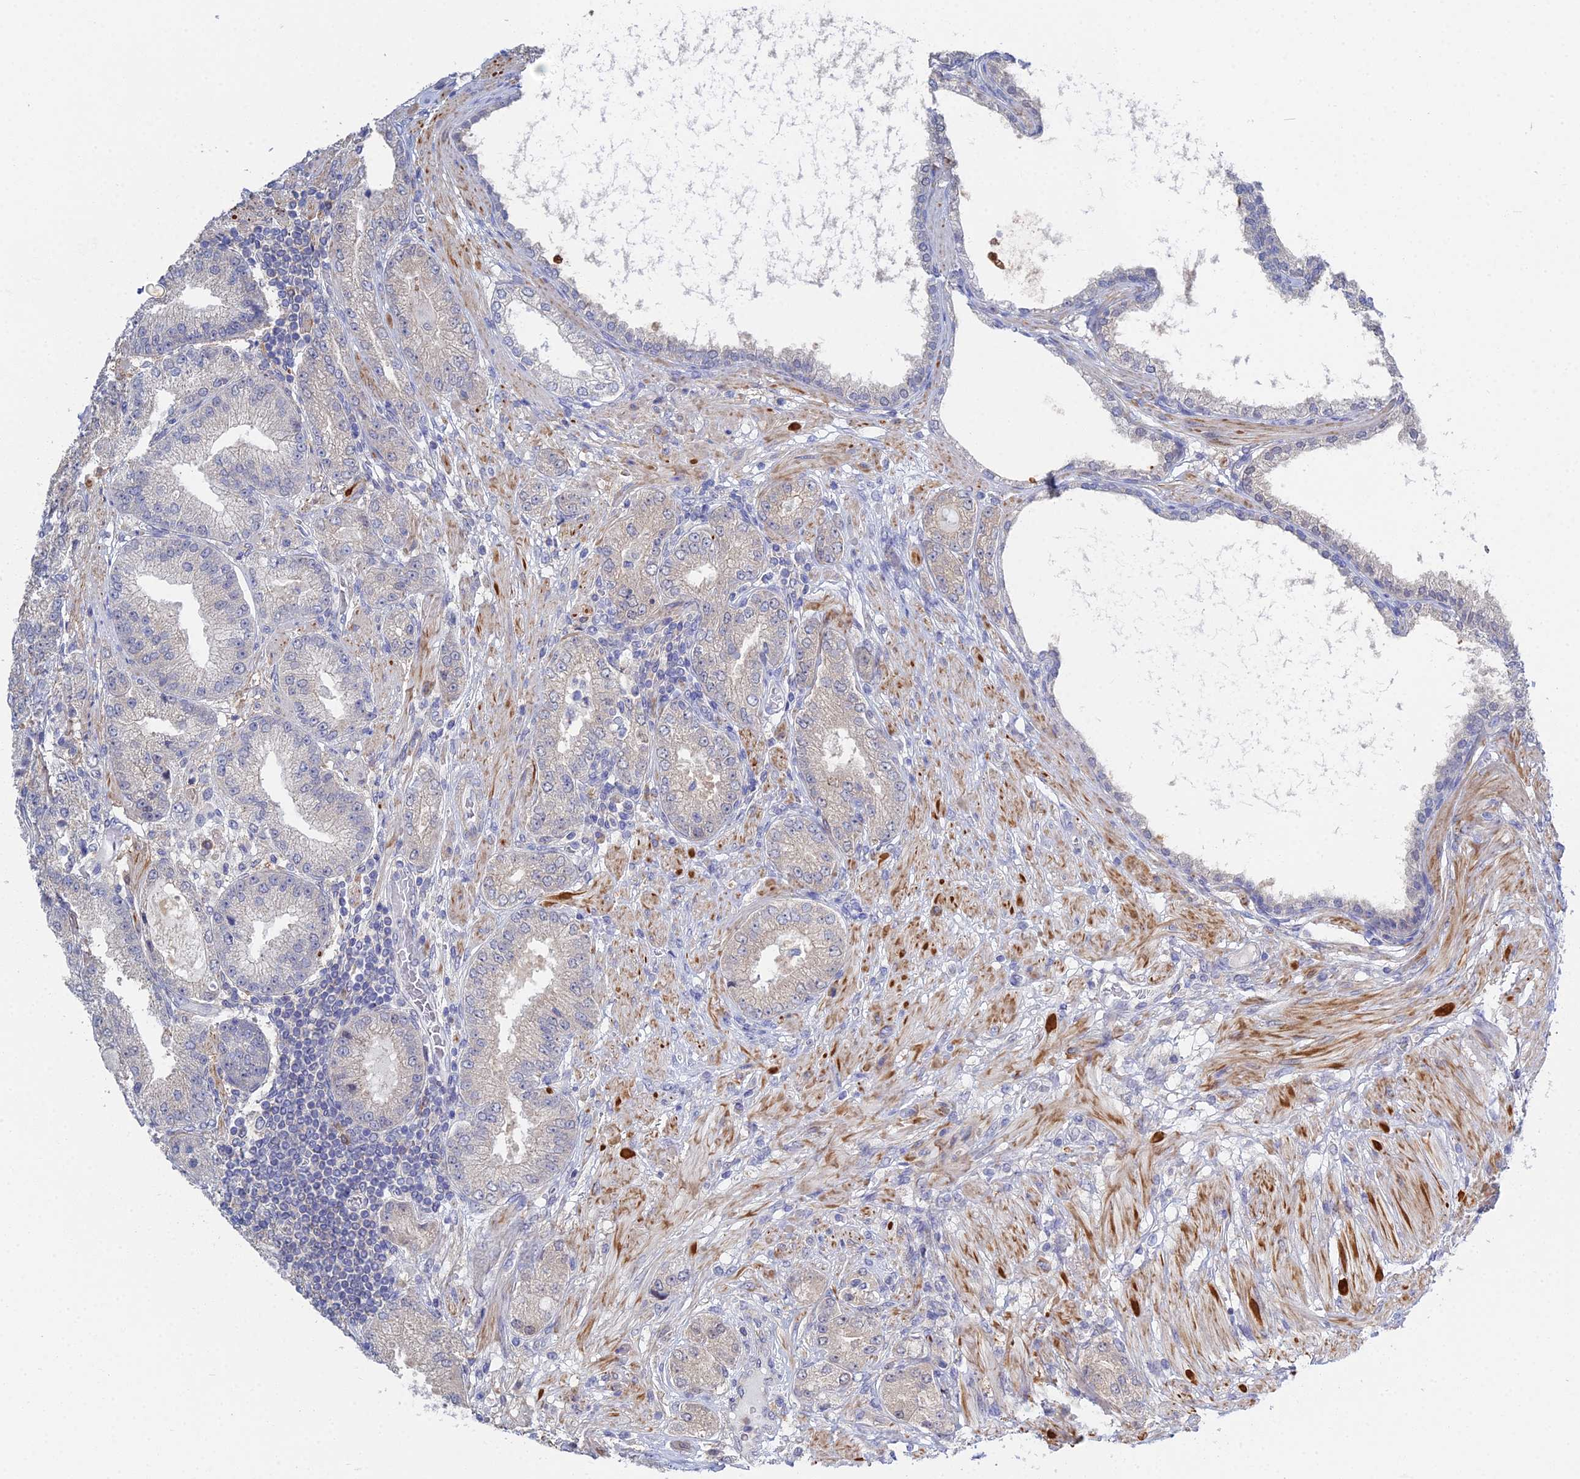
{"staining": {"intensity": "negative", "quantity": "none", "location": "none"}, "tissue": "prostate cancer", "cell_type": "Tumor cells", "image_type": "cancer", "snomed": [{"axis": "morphology", "description": "Adenocarcinoma, High grade"}, {"axis": "topography", "description": "Prostate"}], "caption": "DAB immunohistochemical staining of prostate cancer demonstrates no significant staining in tumor cells.", "gene": "DNAH14", "patient": {"sex": "male", "age": 71}}